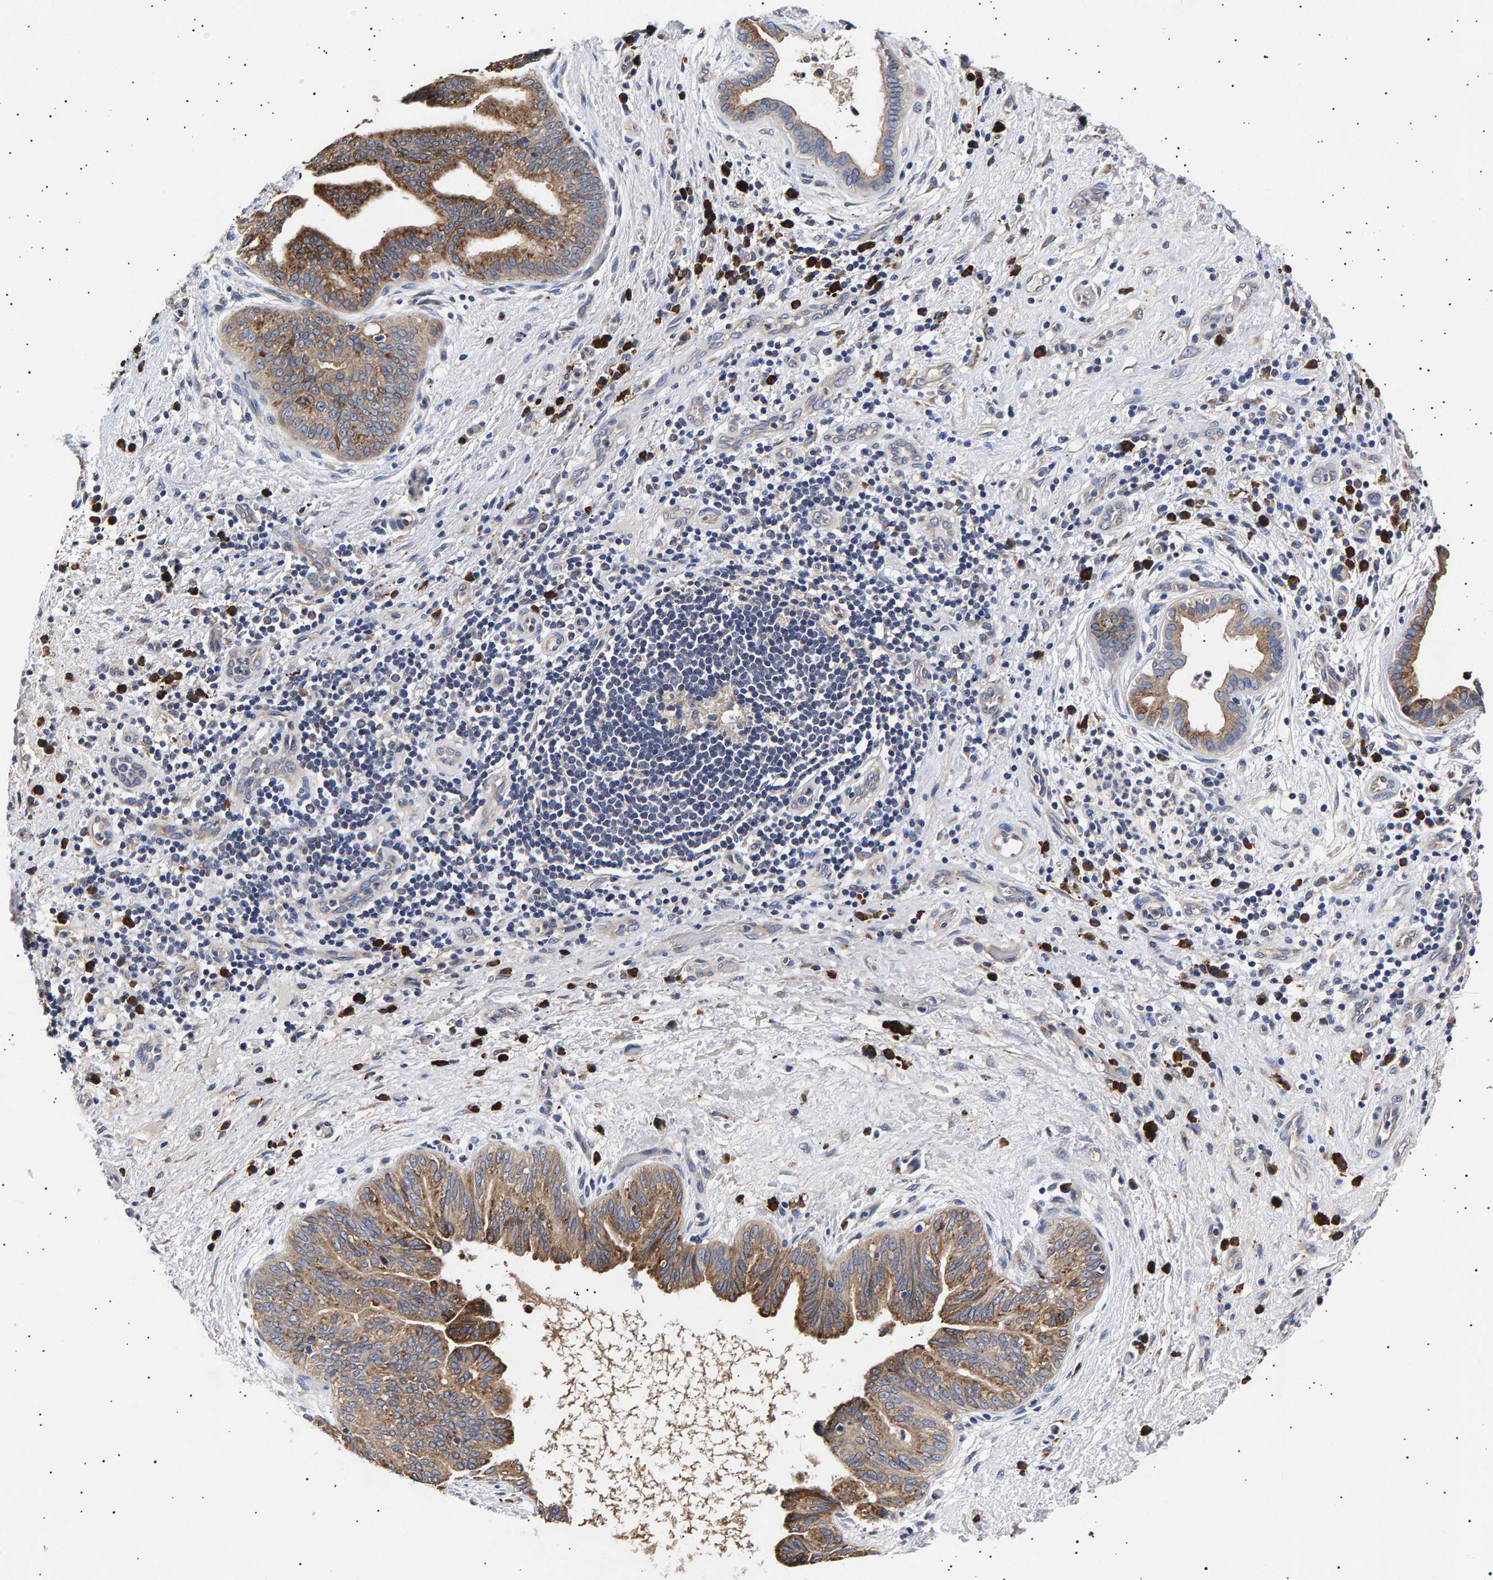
{"staining": {"intensity": "moderate", "quantity": ">75%", "location": "cytoplasmic/membranous"}, "tissue": "liver cancer", "cell_type": "Tumor cells", "image_type": "cancer", "snomed": [{"axis": "morphology", "description": "Cholangiocarcinoma"}, {"axis": "topography", "description": "Liver"}], "caption": "Immunohistochemical staining of human liver cancer (cholangiocarcinoma) demonstrates moderate cytoplasmic/membranous protein expression in approximately >75% of tumor cells.", "gene": "ANKRD40", "patient": {"sex": "female", "age": 38}}